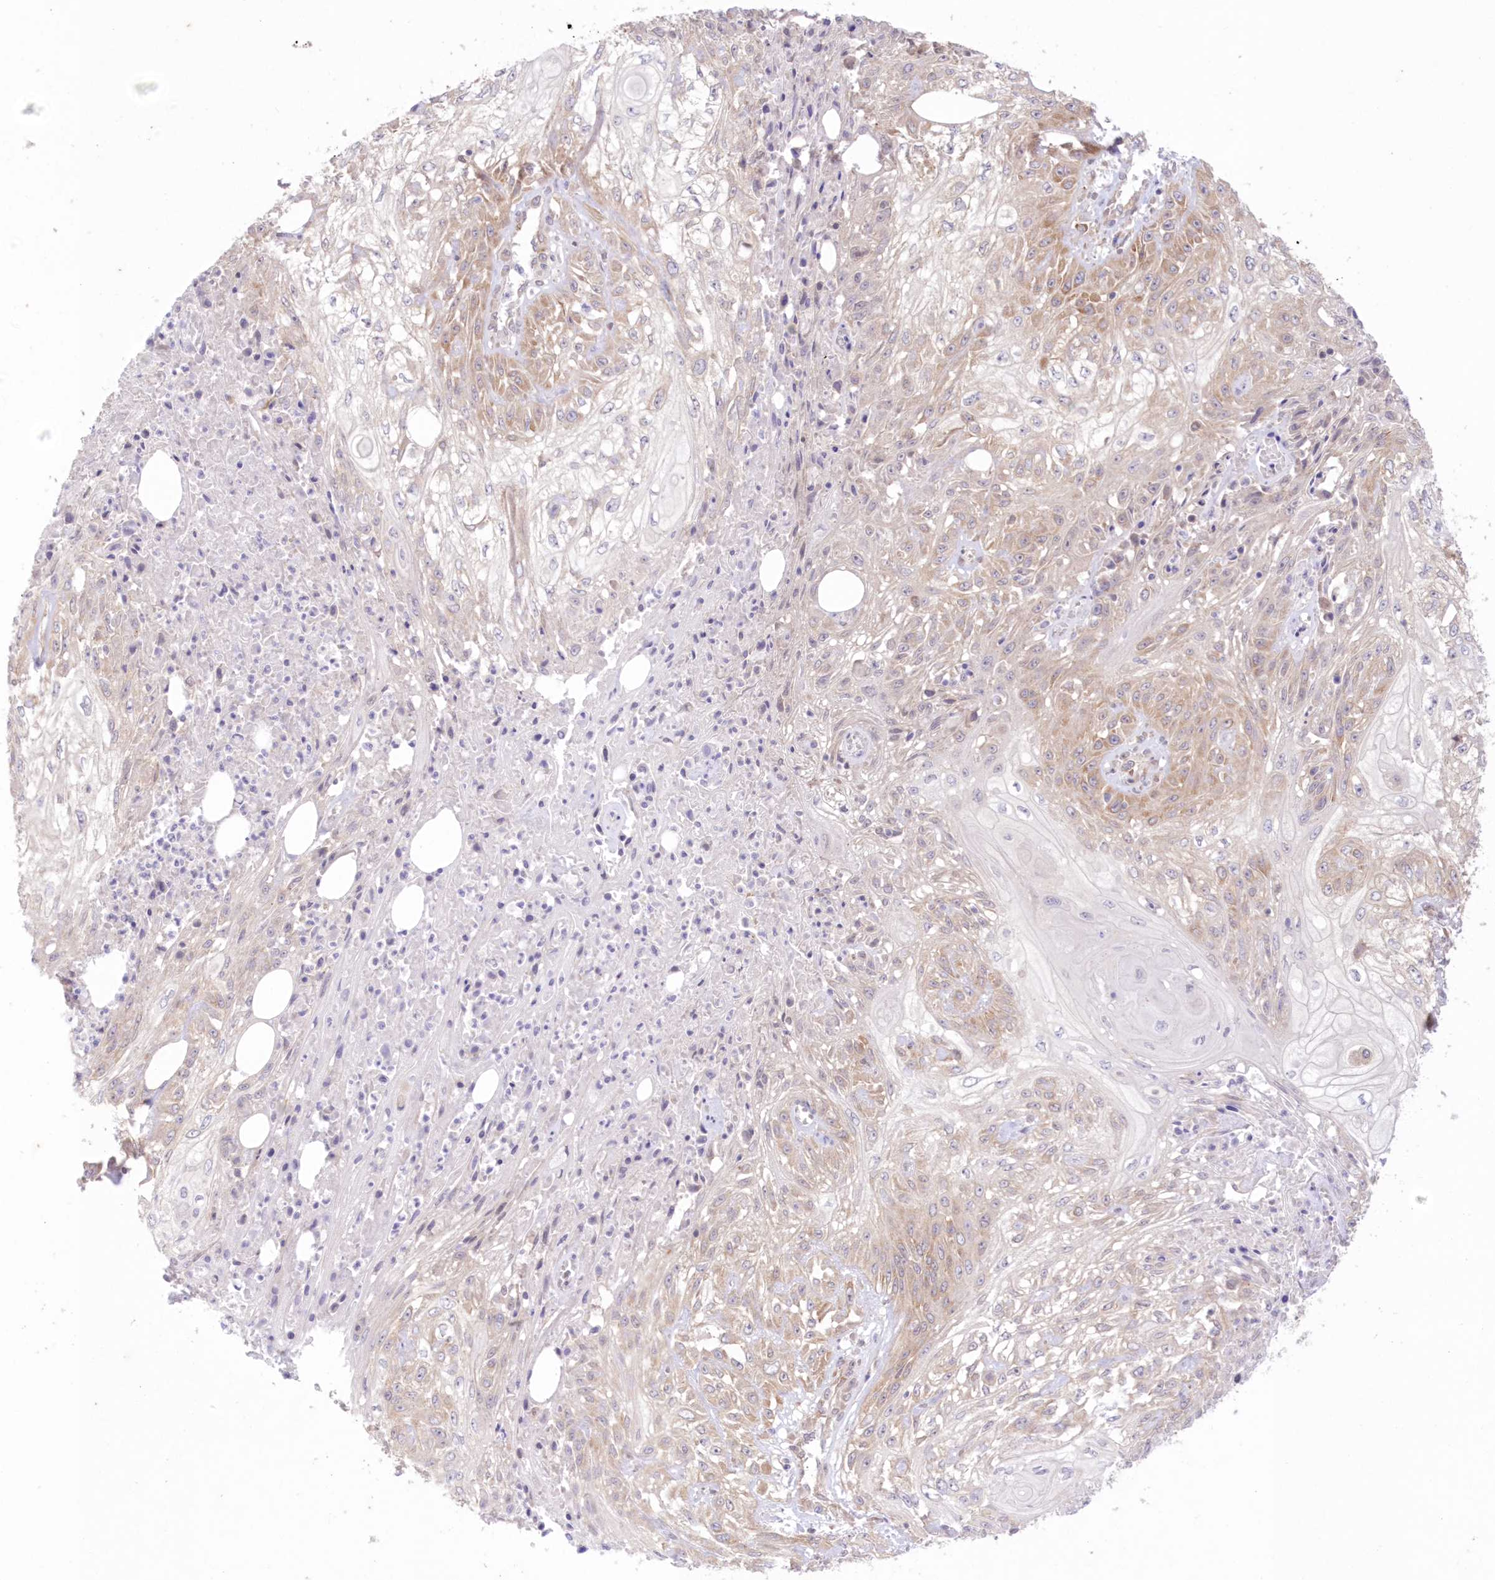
{"staining": {"intensity": "moderate", "quantity": "25%-75%", "location": "cytoplasmic/membranous"}, "tissue": "skin cancer", "cell_type": "Tumor cells", "image_type": "cancer", "snomed": [{"axis": "morphology", "description": "Squamous cell carcinoma, NOS"}, {"axis": "morphology", "description": "Squamous cell carcinoma, metastatic, NOS"}, {"axis": "topography", "description": "Skin"}, {"axis": "topography", "description": "Lymph node"}], "caption": "Immunohistochemistry (DAB) staining of squamous cell carcinoma (skin) displays moderate cytoplasmic/membranous protein staining in about 25%-75% of tumor cells.", "gene": "RNPEP", "patient": {"sex": "male", "age": 75}}